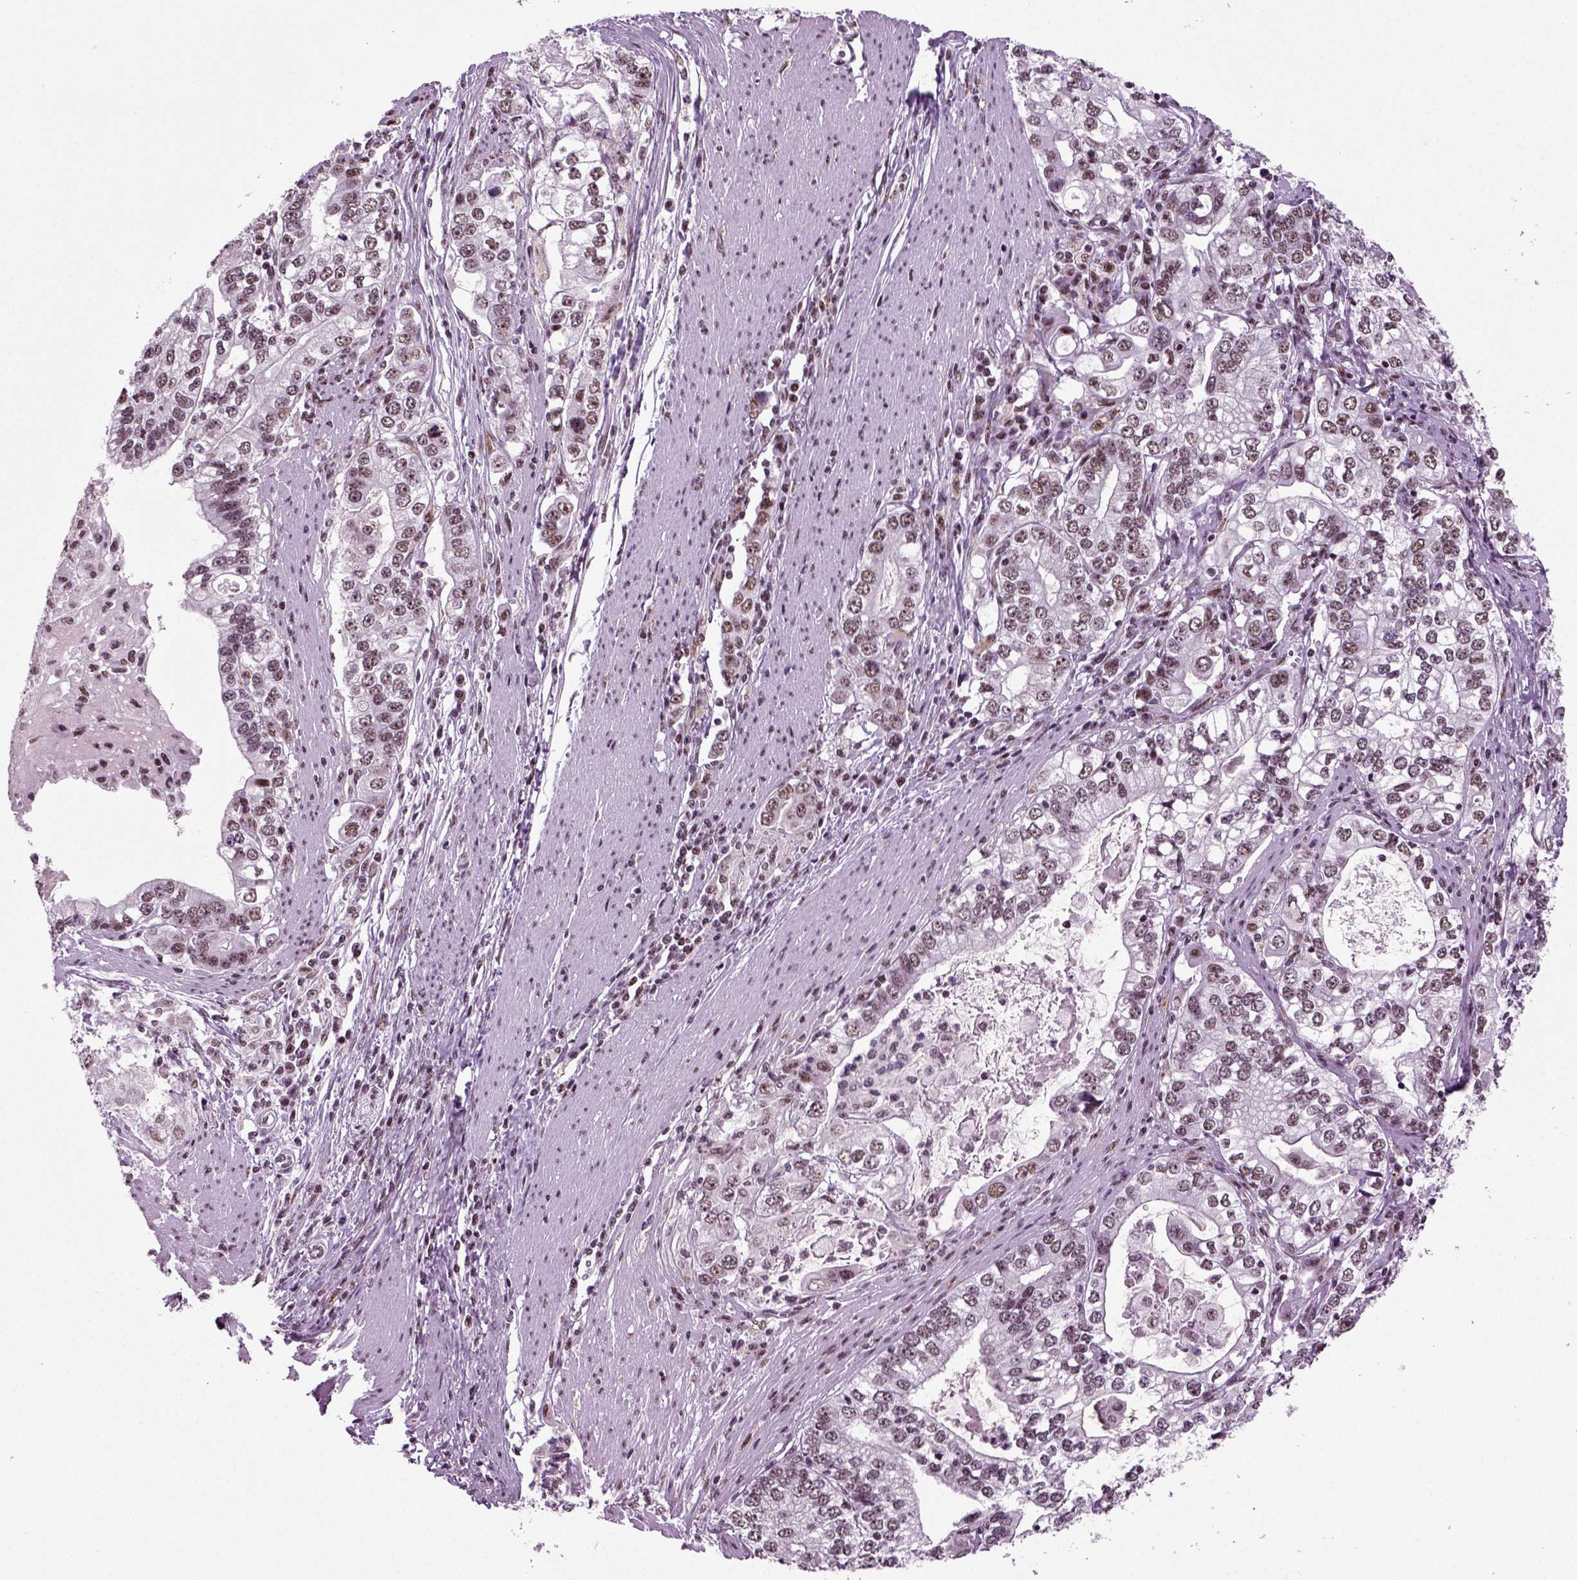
{"staining": {"intensity": "weak", "quantity": ">75%", "location": "nuclear"}, "tissue": "stomach cancer", "cell_type": "Tumor cells", "image_type": "cancer", "snomed": [{"axis": "morphology", "description": "Adenocarcinoma, NOS"}, {"axis": "topography", "description": "Stomach, lower"}], "caption": "Adenocarcinoma (stomach) was stained to show a protein in brown. There is low levels of weak nuclear expression in about >75% of tumor cells.", "gene": "RCOR3", "patient": {"sex": "female", "age": 72}}